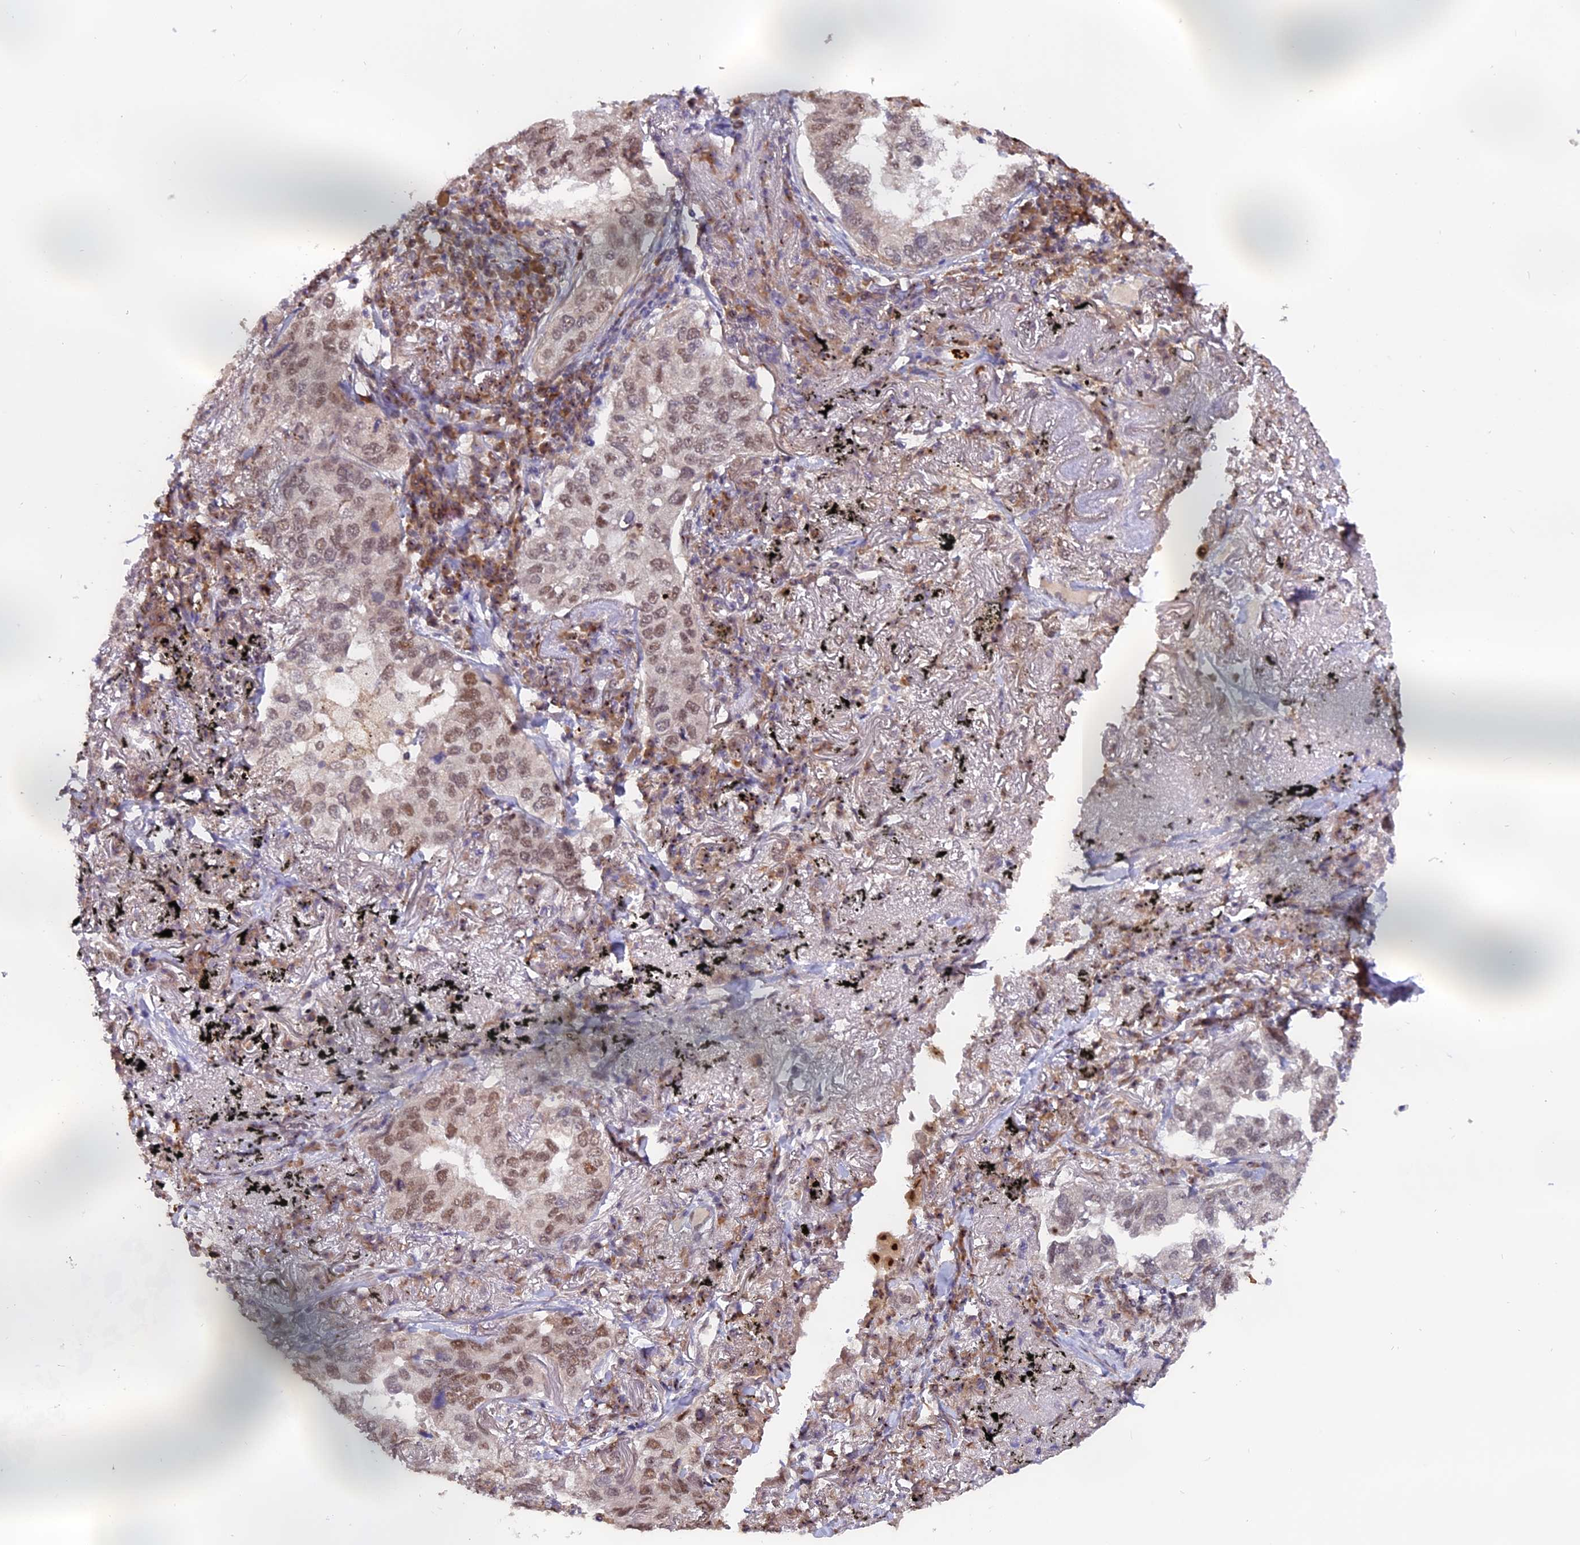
{"staining": {"intensity": "moderate", "quantity": "25%-75%", "location": "nuclear"}, "tissue": "lung cancer", "cell_type": "Tumor cells", "image_type": "cancer", "snomed": [{"axis": "morphology", "description": "Adenocarcinoma, NOS"}, {"axis": "topography", "description": "Lung"}], "caption": "IHC of human lung adenocarcinoma reveals medium levels of moderate nuclear positivity in about 25%-75% of tumor cells.", "gene": "FAM118B", "patient": {"sex": "male", "age": 65}}